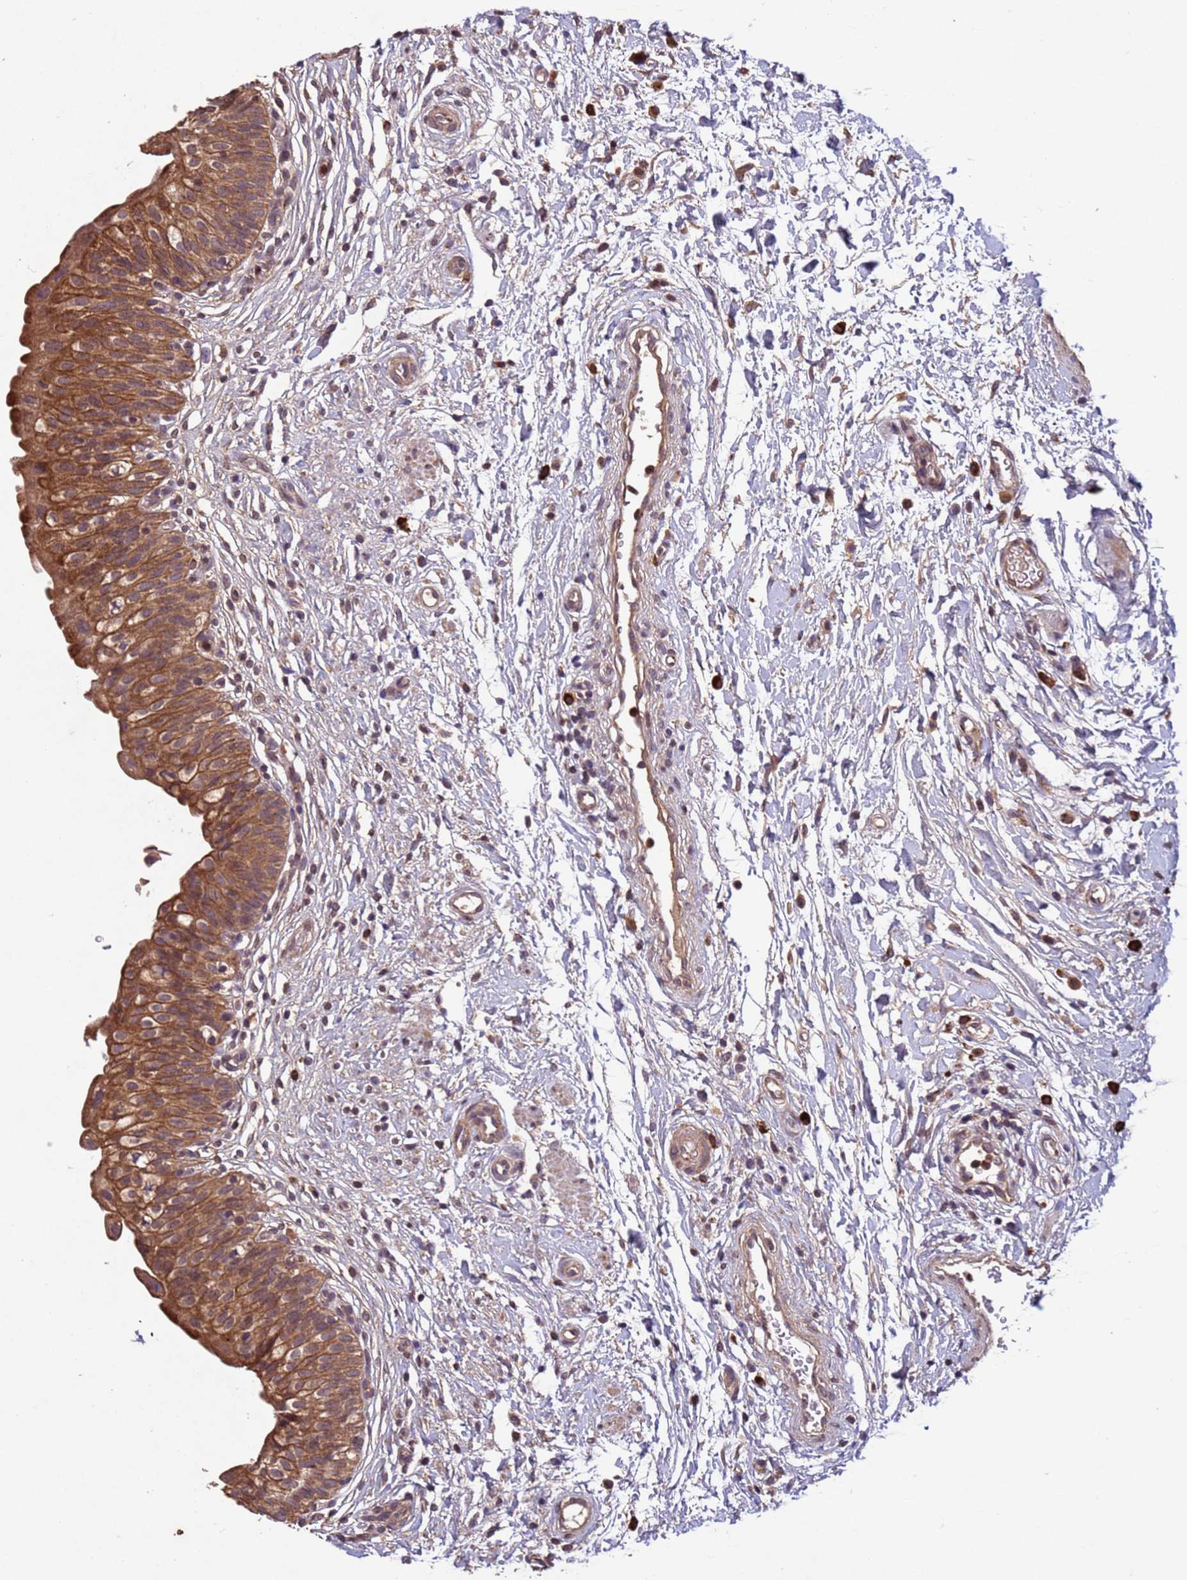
{"staining": {"intensity": "moderate", "quantity": ">75%", "location": "cytoplasmic/membranous"}, "tissue": "urinary bladder", "cell_type": "Urothelial cells", "image_type": "normal", "snomed": [{"axis": "morphology", "description": "Normal tissue, NOS"}, {"axis": "topography", "description": "Urinary bladder"}], "caption": "Urothelial cells show medium levels of moderate cytoplasmic/membranous positivity in approximately >75% of cells in normal urinary bladder.", "gene": "FASTKD1", "patient": {"sex": "male", "age": 55}}